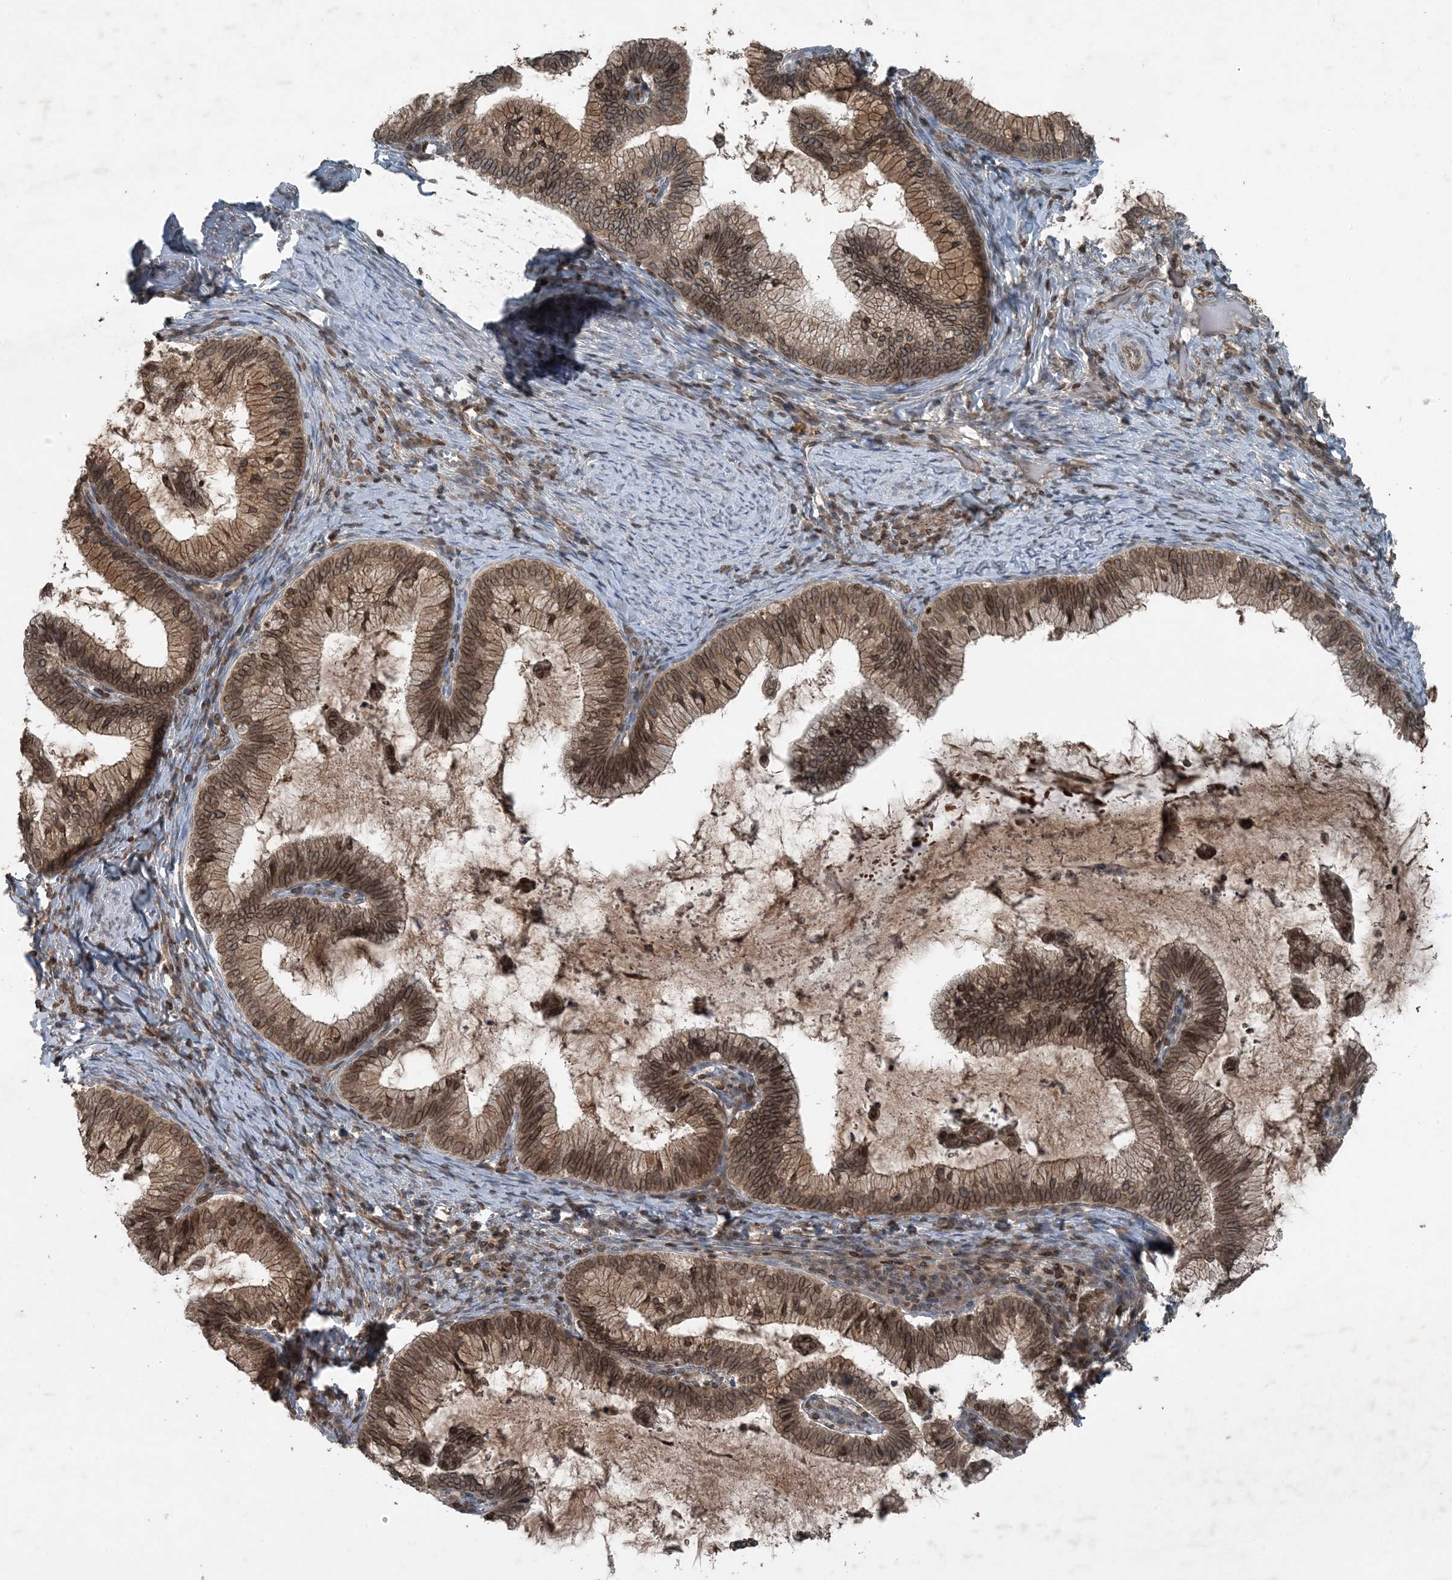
{"staining": {"intensity": "strong", "quantity": ">75%", "location": "cytoplasmic/membranous,nuclear"}, "tissue": "cervical cancer", "cell_type": "Tumor cells", "image_type": "cancer", "snomed": [{"axis": "morphology", "description": "Adenocarcinoma, NOS"}, {"axis": "topography", "description": "Cervix"}], "caption": "About >75% of tumor cells in human adenocarcinoma (cervical) exhibit strong cytoplasmic/membranous and nuclear protein expression as visualized by brown immunohistochemical staining.", "gene": "ZFAND2B", "patient": {"sex": "female", "age": 36}}